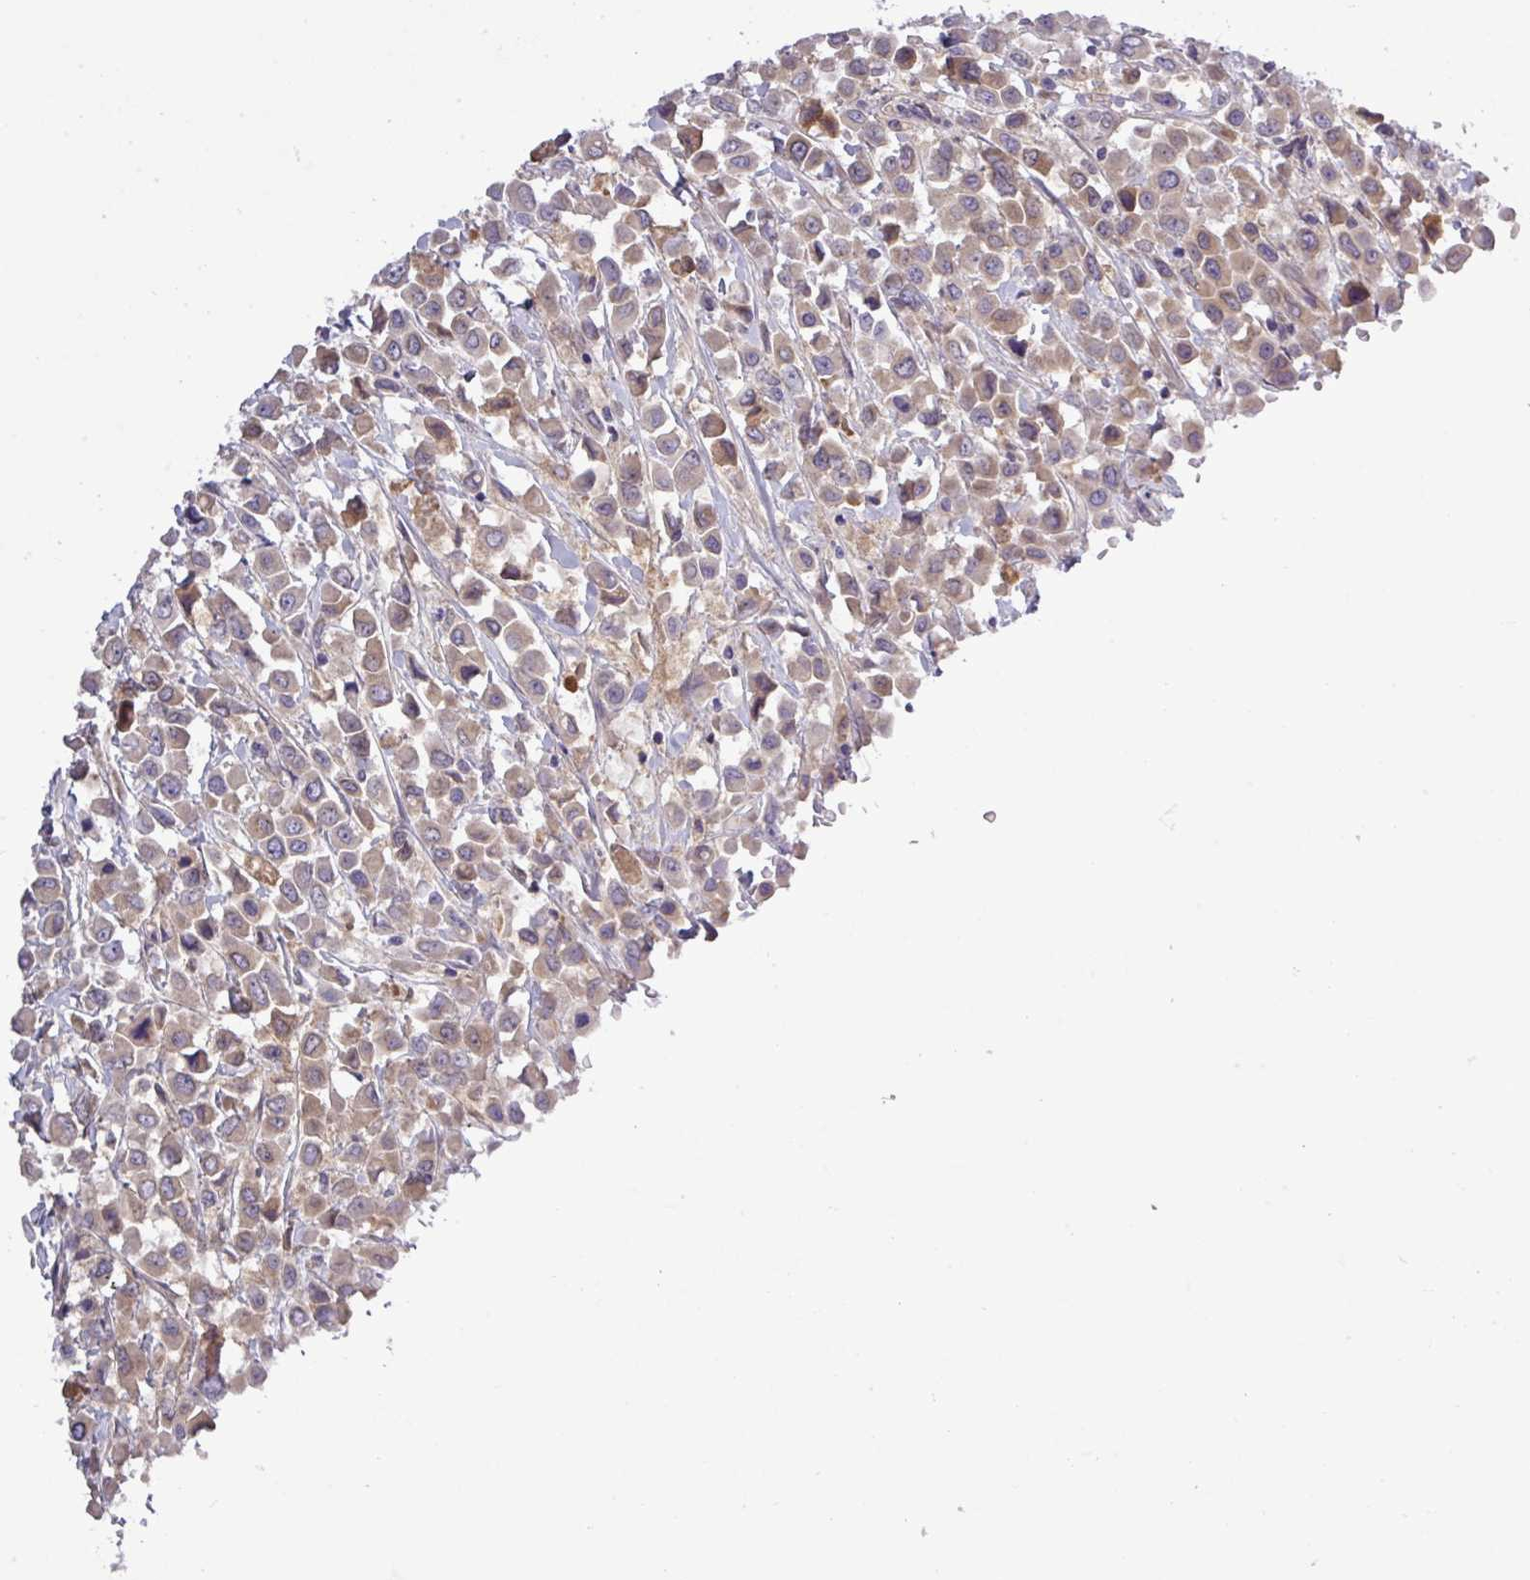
{"staining": {"intensity": "moderate", "quantity": ">75%", "location": "cytoplasmic/membranous"}, "tissue": "breast cancer", "cell_type": "Tumor cells", "image_type": "cancer", "snomed": [{"axis": "morphology", "description": "Duct carcinoma"}, {"axis": "topography", "description": "Breast"}], "caption": "IHC of human breast invasive ductal carcinoma demonstrates medium levels of moderate cytoplasmic/membranous positivity in approximately >75% of tumor cells.", "gene": "TMEM62", "patient": {"sex": "female", "age": 61}}